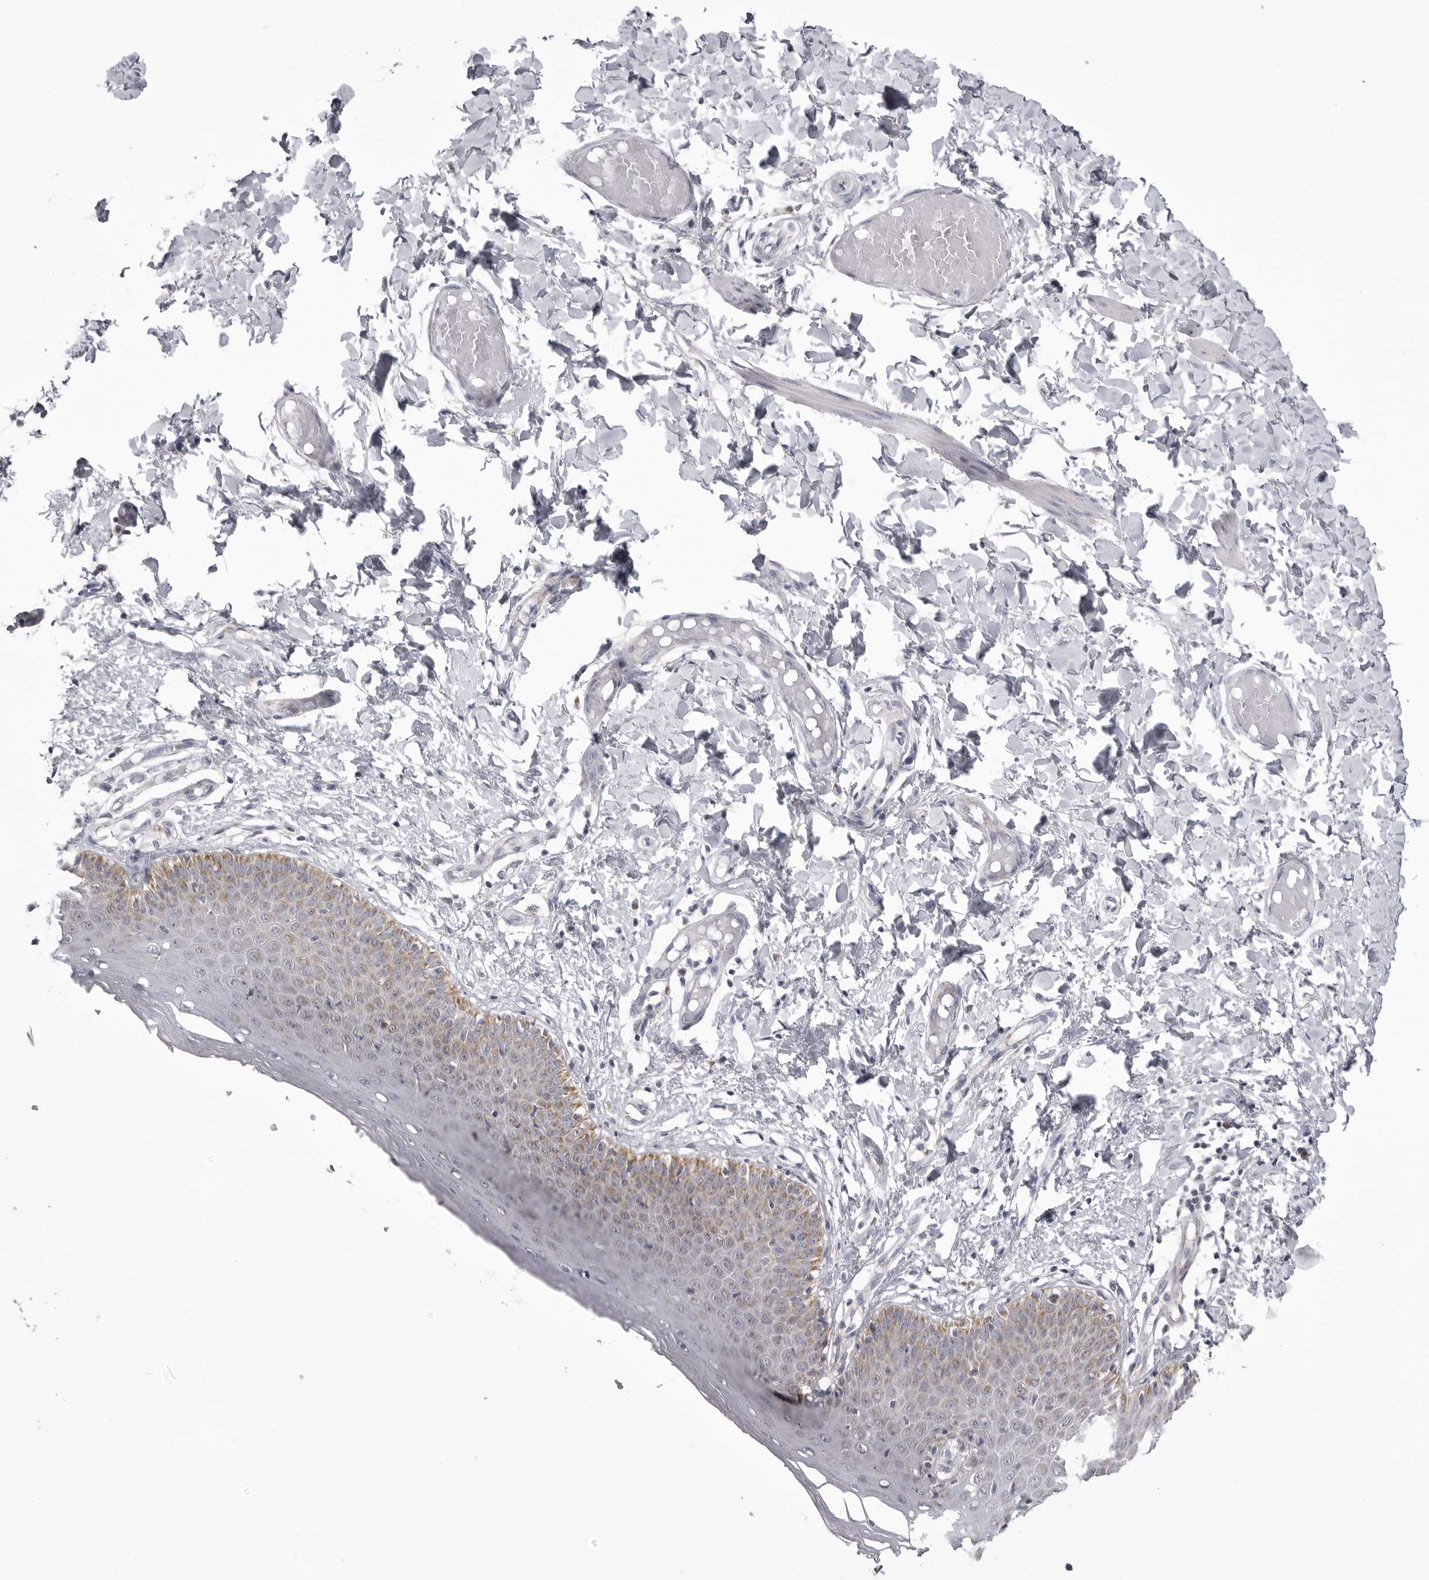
{"staining": {"intensity": "strong", "quantity": ">75%", "location": "cytoplasmic/membranous"}, "tissue": "skin", "cell_type": "Epidermal cells", "image_type": "normal", "snomed": [{"axis": "morphology", "description": "Normal tissue, NOS"}, {"axis": "topography", "description": "Vulva"}], "caption": "Skin stained for a protein reveals strong cytoplasmic/membranous positivity in epidermal cells.", "gene": "TUFM", "patient": {"sex": "female", "age": 66}}